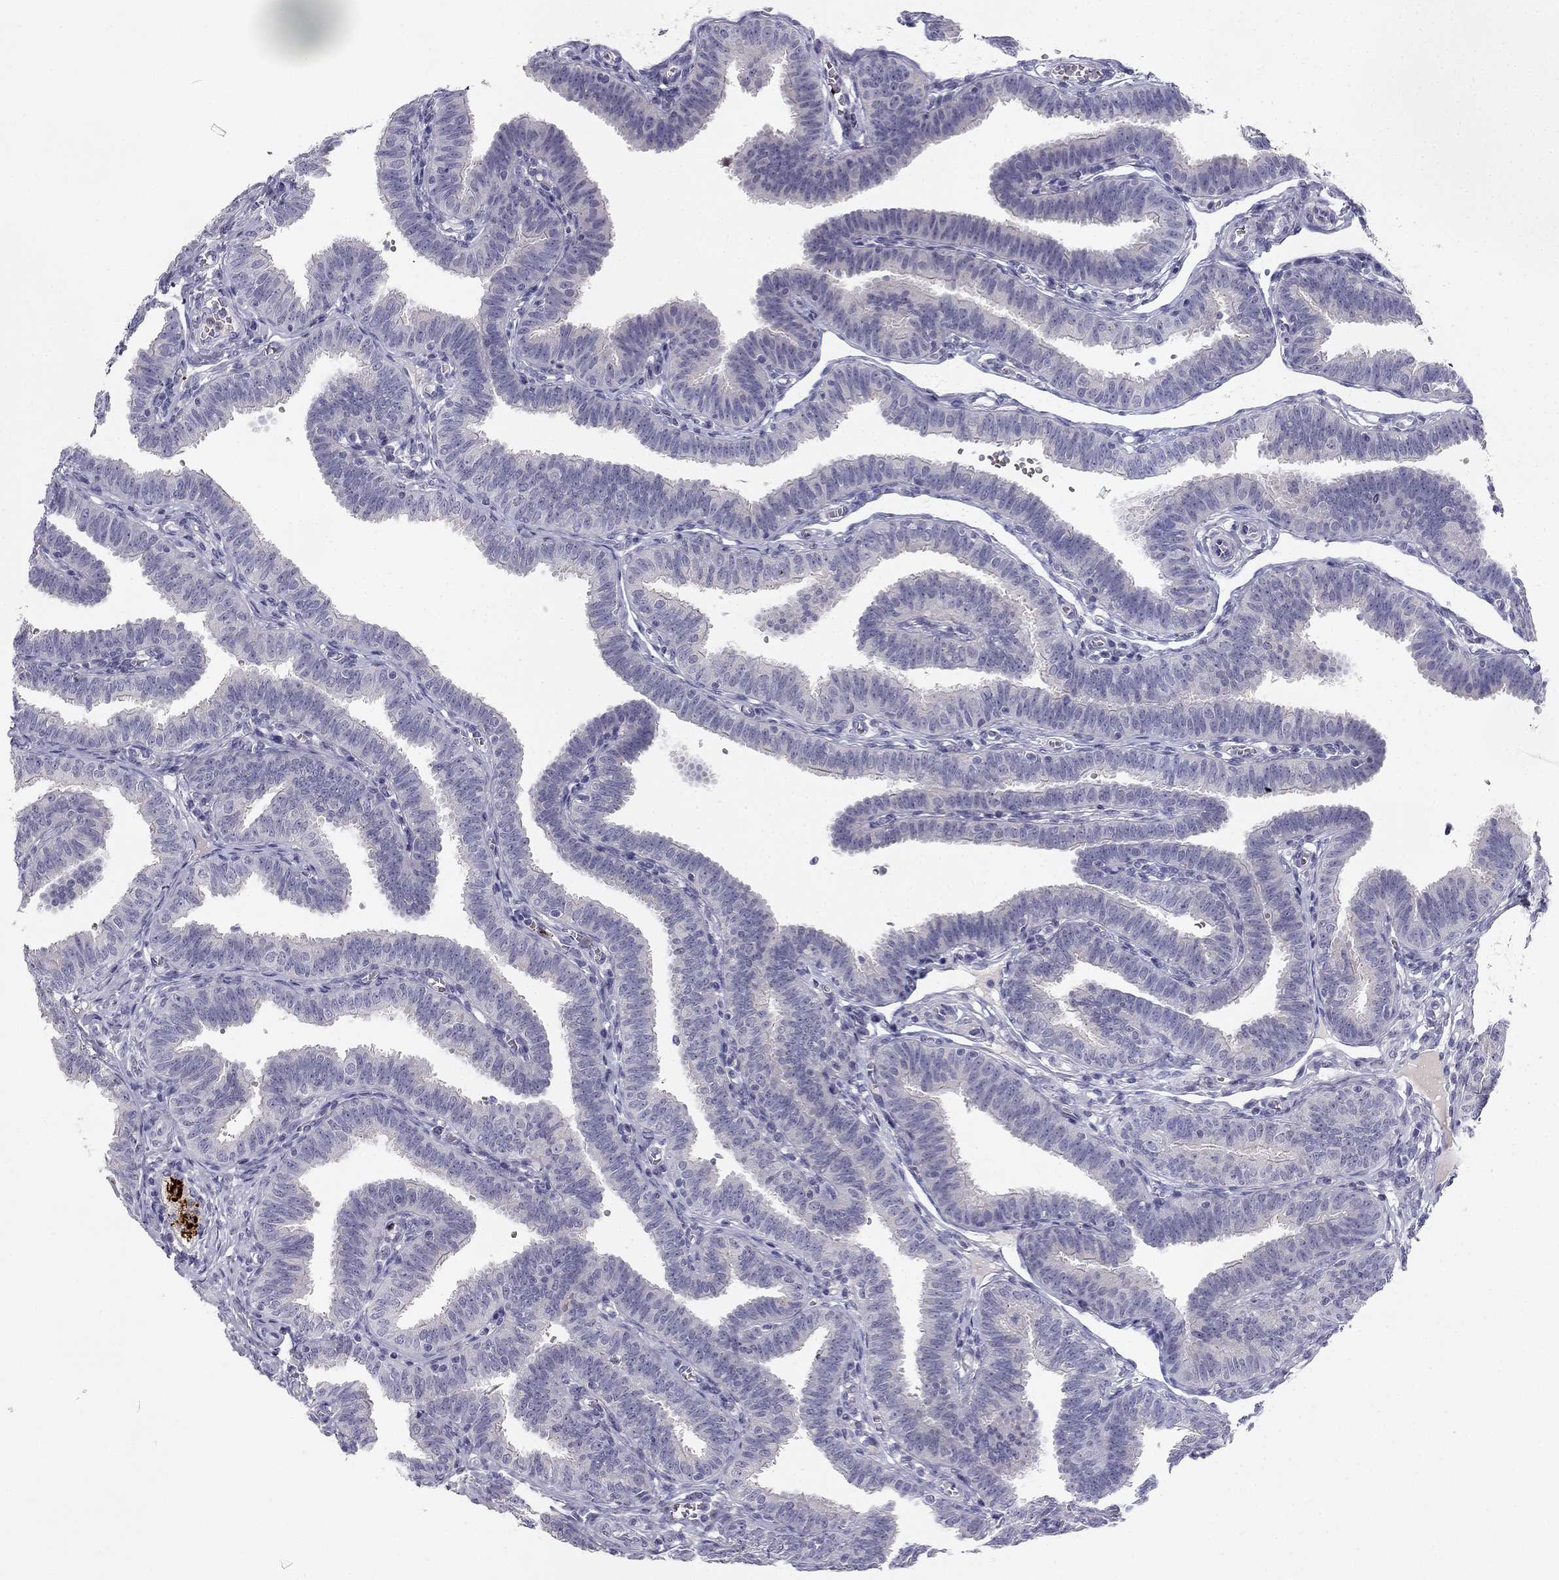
{"staining": {"intensity": "negative", "quantity": "none", "location": "none"}, "tissue": "fallopian tube", "cell_type": "Glandular cells", "image_type": "normal", "snomed": [{"axis": "morphology", "description": "Normal tissue, NOS"}, {"axis": "topography", "description": "Fallopian tube"}], "caption": "Micrograph shows no significant protein staining in glandular cells of benign fallopian tube. (Stains: DAB immunohistochemistry with hematoxylin counter stain, Microscopy: brightfield microscopy at high magnification).", "gene": "SLC6A4", "patient": {"sex": "female", "age": 25}}